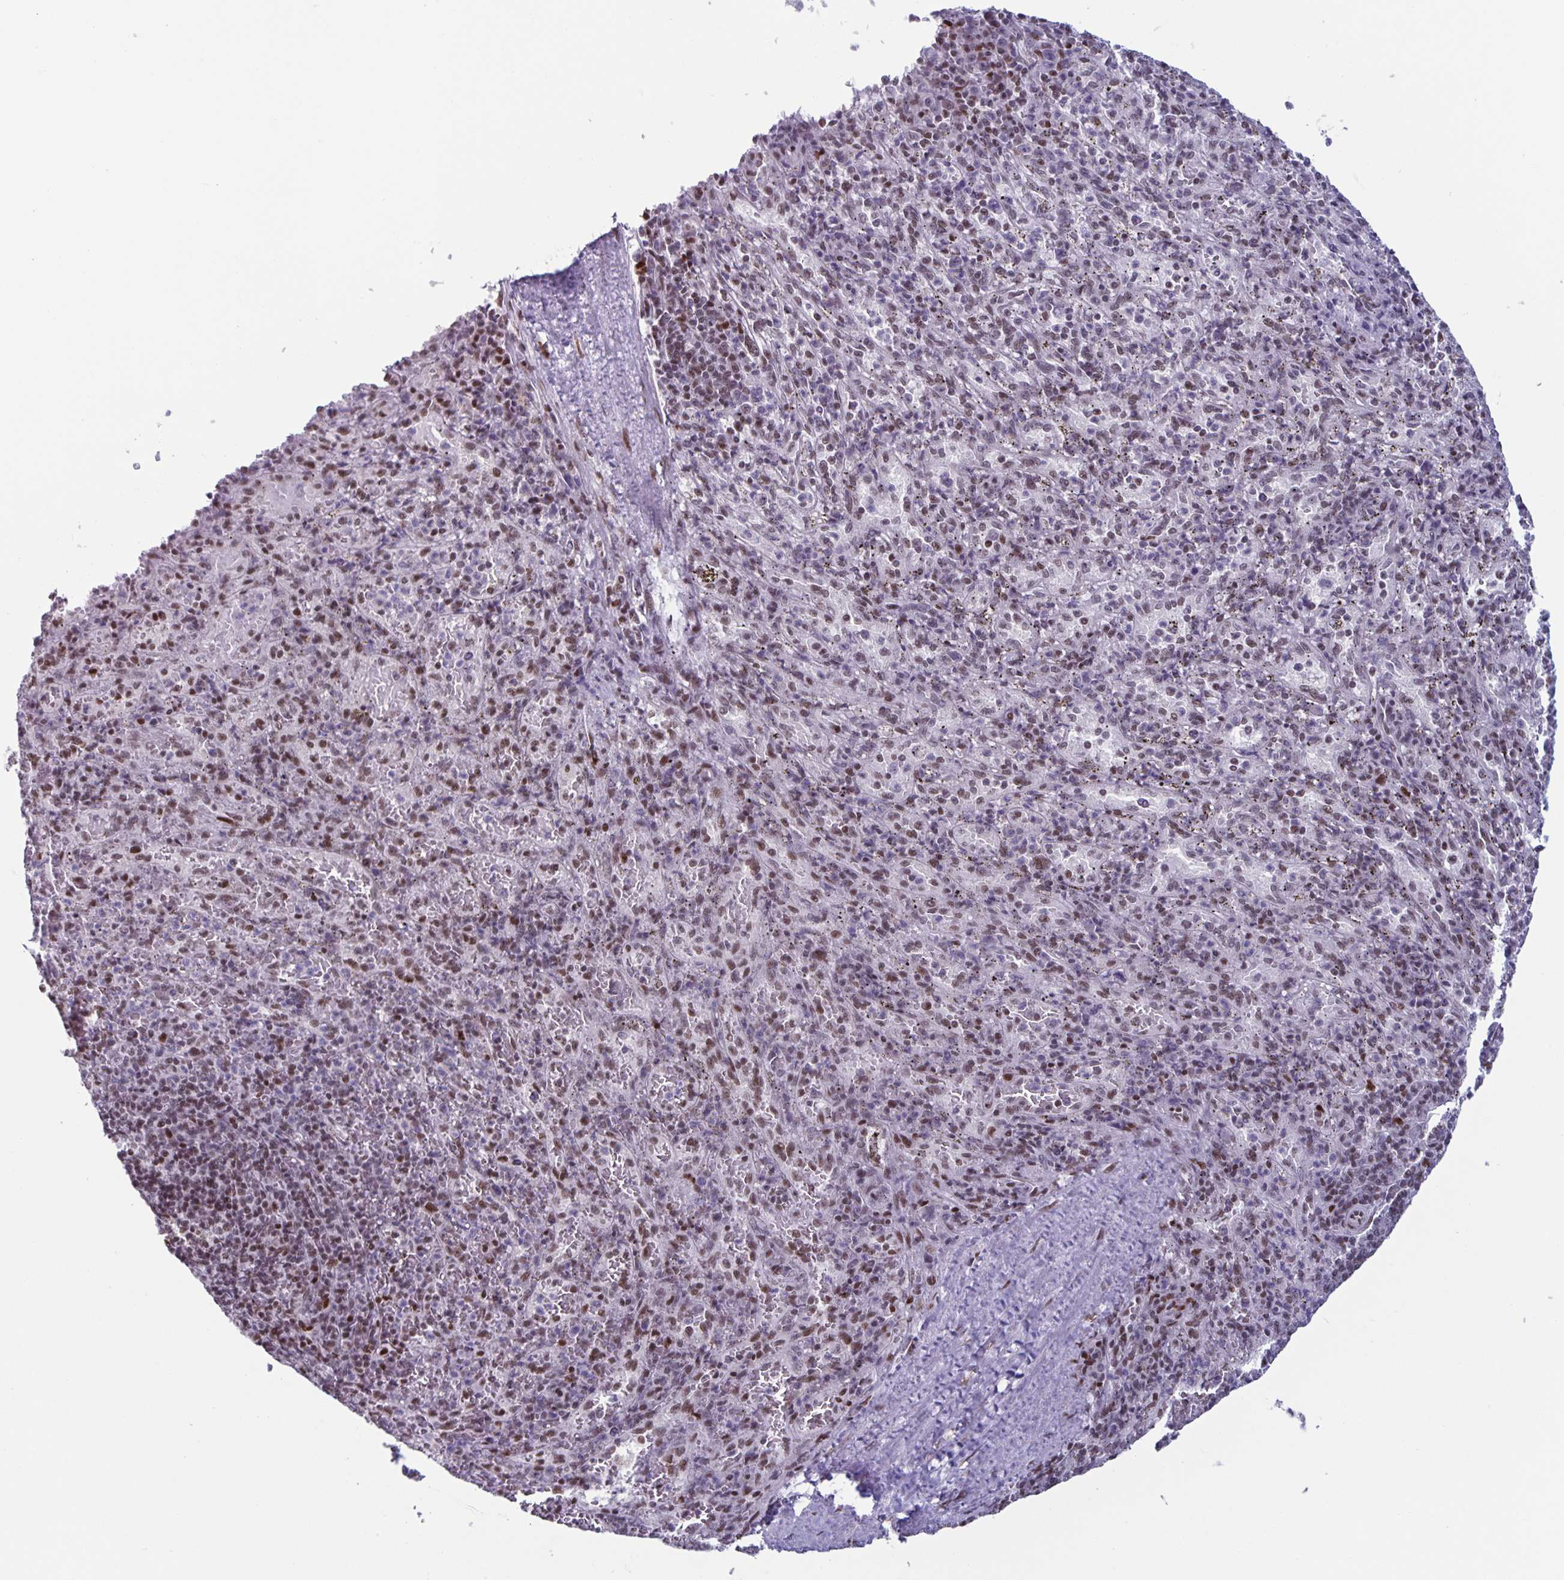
{"staining": {"intensity": "moderate", "quantity": "<25%", "location": "nuclear"}, "tissue": "spleen", "cell_type": "Cells in red pulp", "image_type": "normal", "snomed": [{"axis": "morphology", "description": "Normal tissue, NOS"}, {"axis": "topography", "description": "Spleen"}], "caption": "Immunohistochemical staining of benign human spleen exhibits <25% levels of moderate nuclear protein staining in about <25% of cells in red pulp.", "gene": "JUND", "patient": {"sex": "male", "age": 57}}